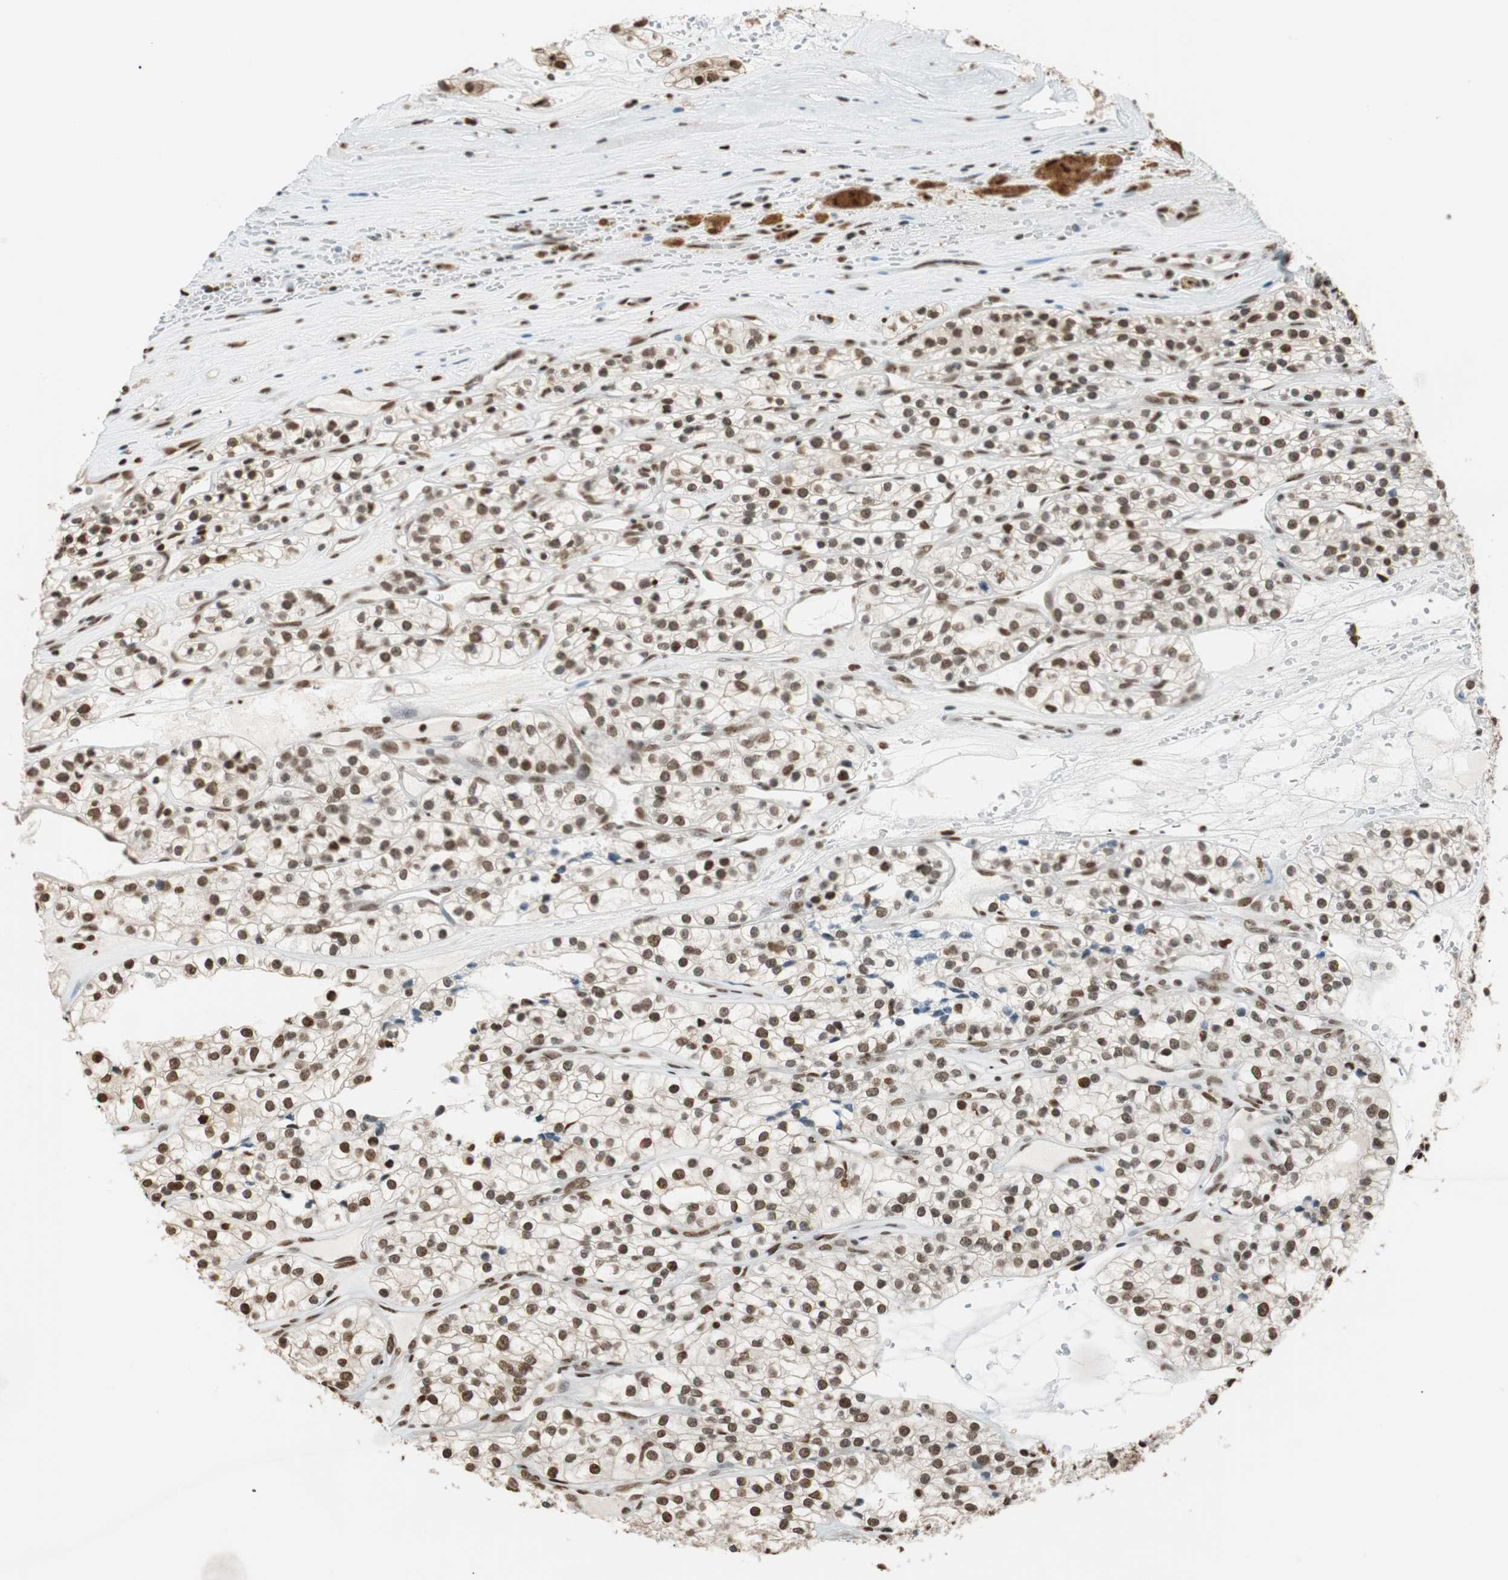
{"staining": {"intensity": "weak", "quantity": ">75%", "location": "nuclear"}, "tissue": "renal cancer", "cell_type": "Tumor cells", "image_type": "cancer", "snomed": [{"axis": "morphology", "description": "Adenocarcinoma, NOS"}, {"axis": "topography", "description": "Kidney"}], "caption": "IHC photomicrograph of neoplastic tissue: renal cancer (adenocarcinoma) stained using IHC exhibits low levels of weak protein expression localized specifically in the nuclear of tumor cells, appearing as a nuclear brown color.", "gene": "FANCG", "patient": {"sex": "female", "age": 57}}